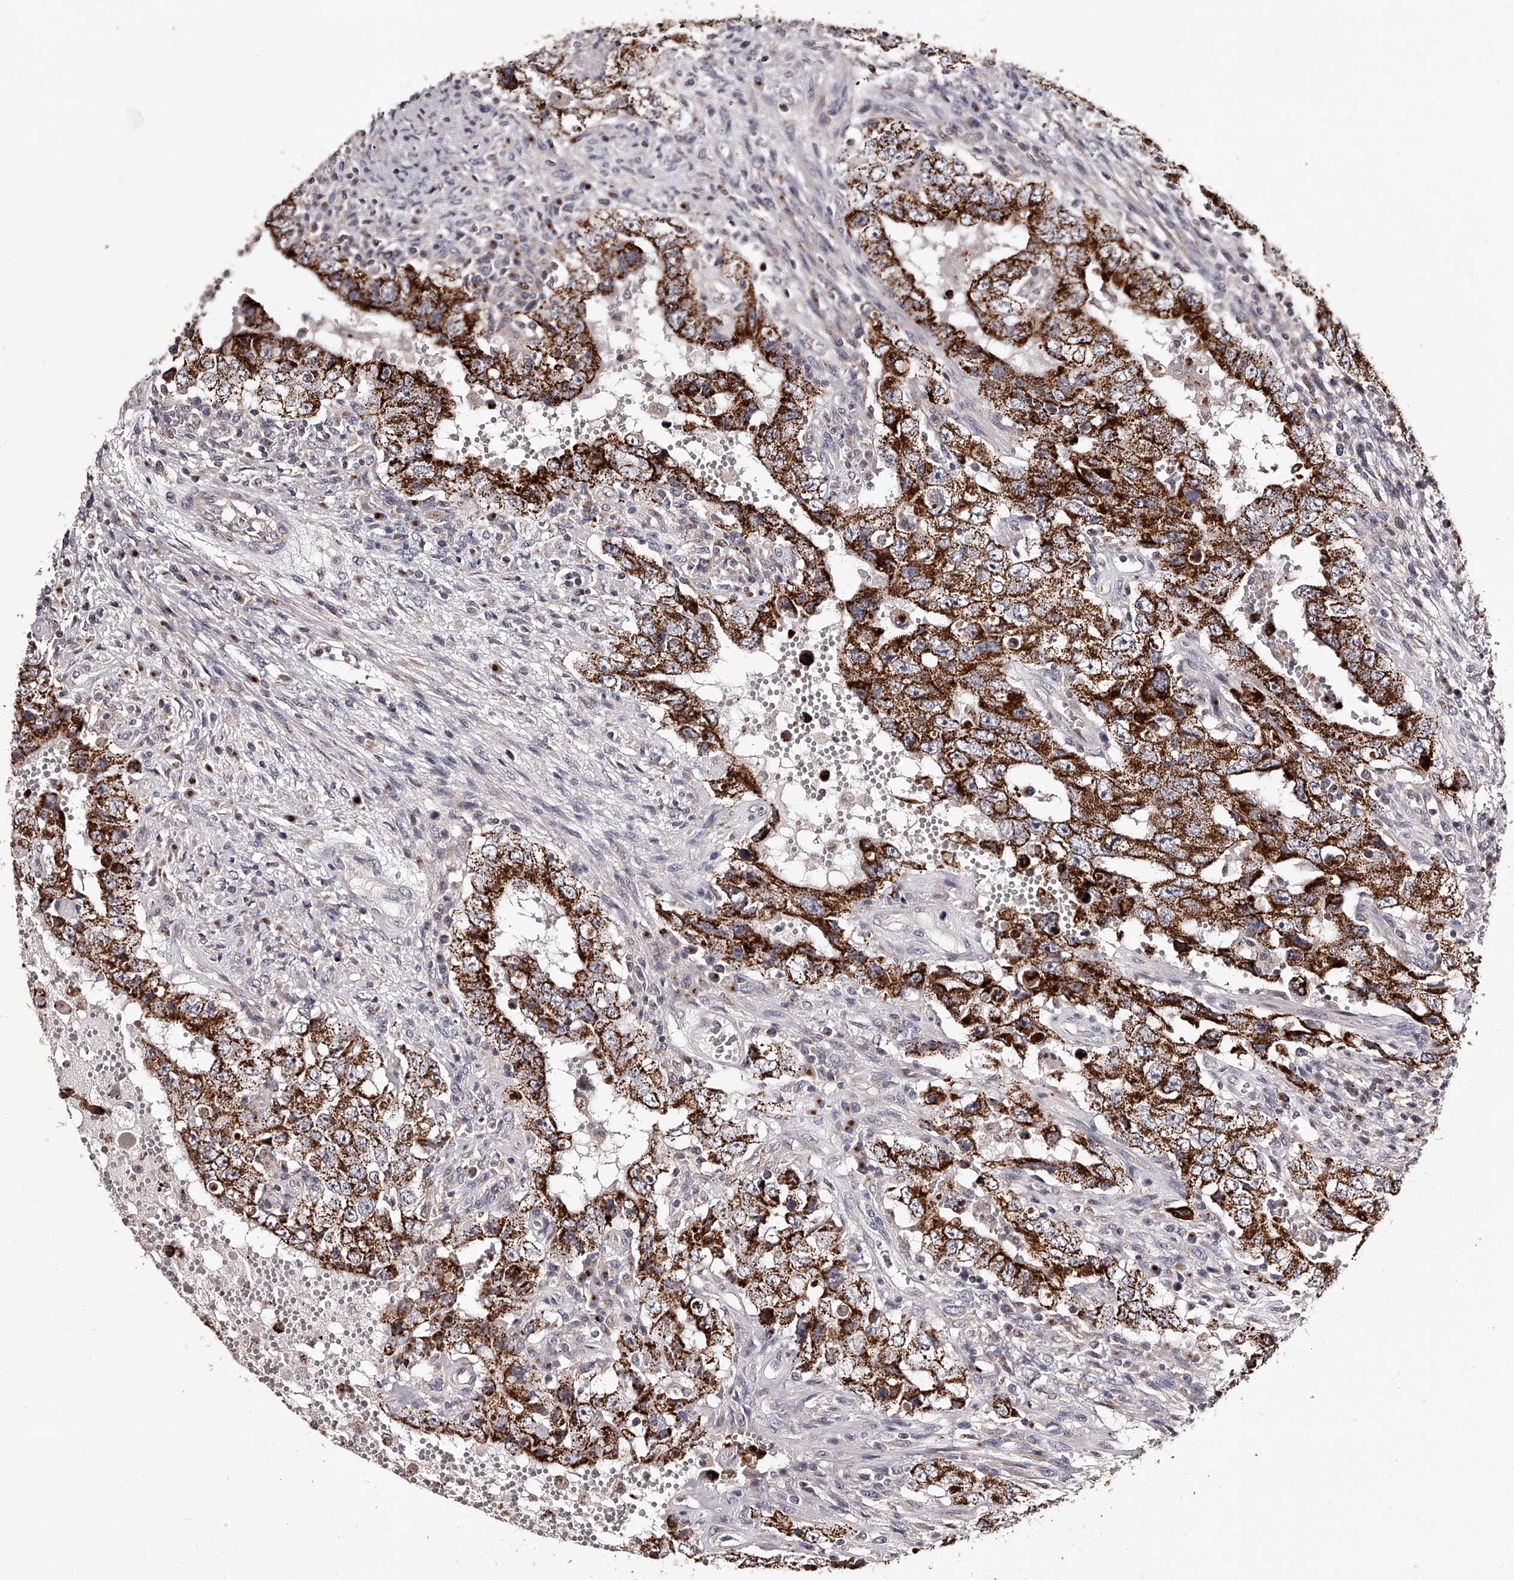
{"staining": {"intensity": "strong", "quantity": ">75%", "location": "cytoplasmic/membranous"}, "tissue": "testis cancer", "cell_type": "Tumor cells", "image_type": "cancer", "snomed": [{"axis": "morphology", "description": "Carcinoma, Embryonal, NOS"}, {"axis": "topography", "description": "Testis"}], "caption": "A high-resolution image shows immunohistochemistry (IHC) staining of testis embryonal carcinoma, which displays strong cytoplasmic/membranous staining in about >75% of tumor cells. (Brightfield microscopy of DAB IHC at high magnification).", "gene": "RSC1A1", "patient": {"sex": "male", "age": 26}}